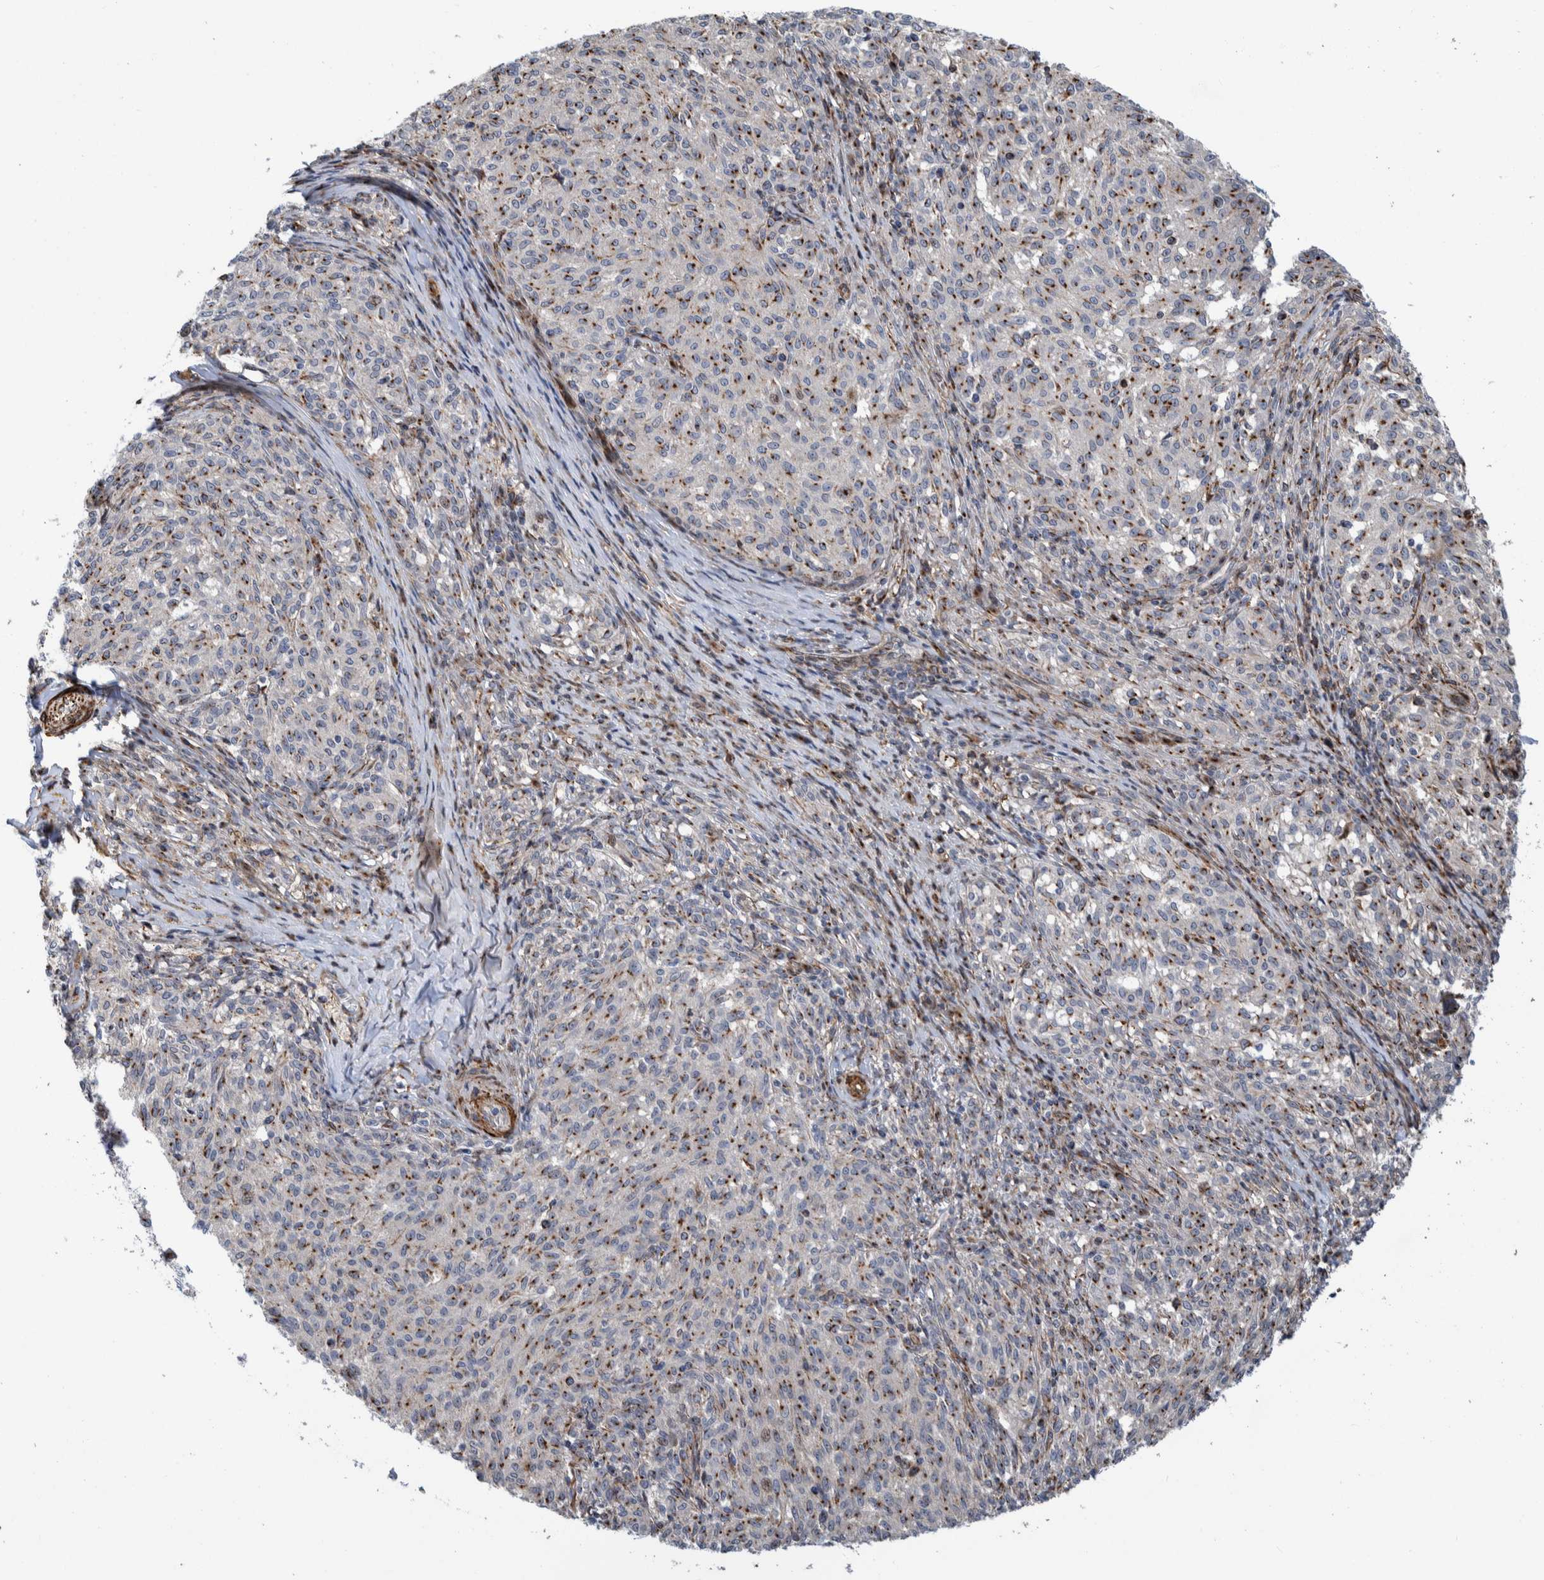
{"staining": {"intensity": "moderate", "quantity": ">75%", "location": "cytoplasmic/membranous"}, "tissue": "melanoma", "cell_type": "Tumor cells", "image_type": "cancer", "snomed": [{"axis": "morphology", "description": "Malignant melanoma, NOS"}, {"axis": "topography", "description": "Skin"}], "caption": "The histopathology image reveals immunohistochemical staining of malignant melanoma. There is moderate cytoplasmic/membranous staining is present in approximately >75% of tumor cells. The staining was performed using DAB (3,3'-diaminobenzidine) to visualize the protein expression in brown, while the nuclei were stained in blue with hematoxylin (Magnification: 20x).", "gene": "CCDC57", "patient": {"sex": "female", "age": 72}}